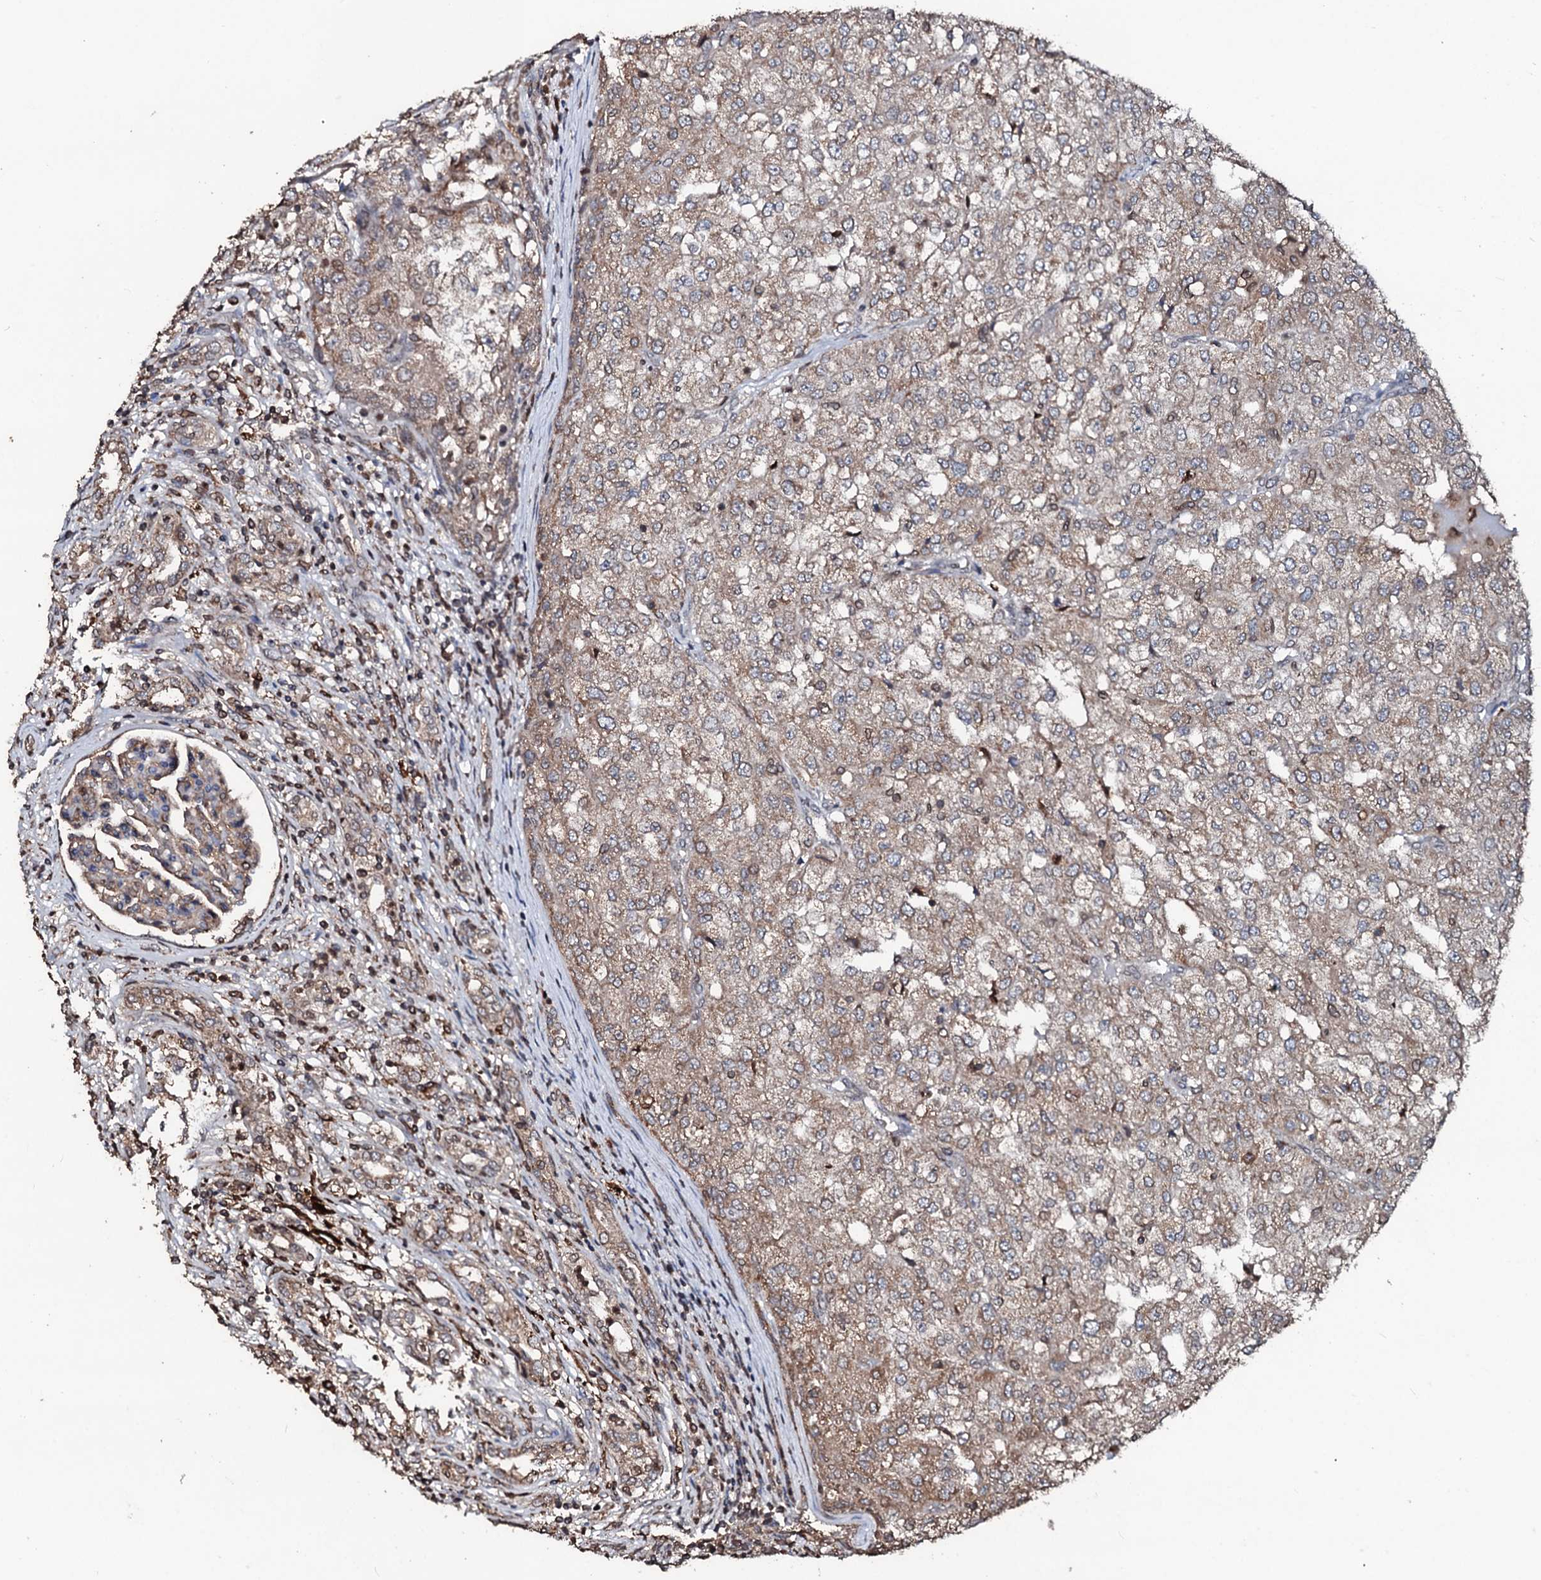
{"staining": {"intensity": "weak", "quantity": ">75%", "location": "cytoplasmic/membranous"}, "tissue": "renal cancer", "cell_type": "Tumor cells", "image_type": "cancer", "snomed": [{"axis": "morphology", "description": "Adenocarcinoma, NOS"}, {"axis": "topography", "description": "Kidney"}], "caption": "The micrograph exhibits a brown stain indicating the presence of a protein in the cytoplasmic/membranous of tumor cells in adenocarcinoma (renal).", "gene": "SDHAF2", "patient": {"sex": "female", "age": 54}}